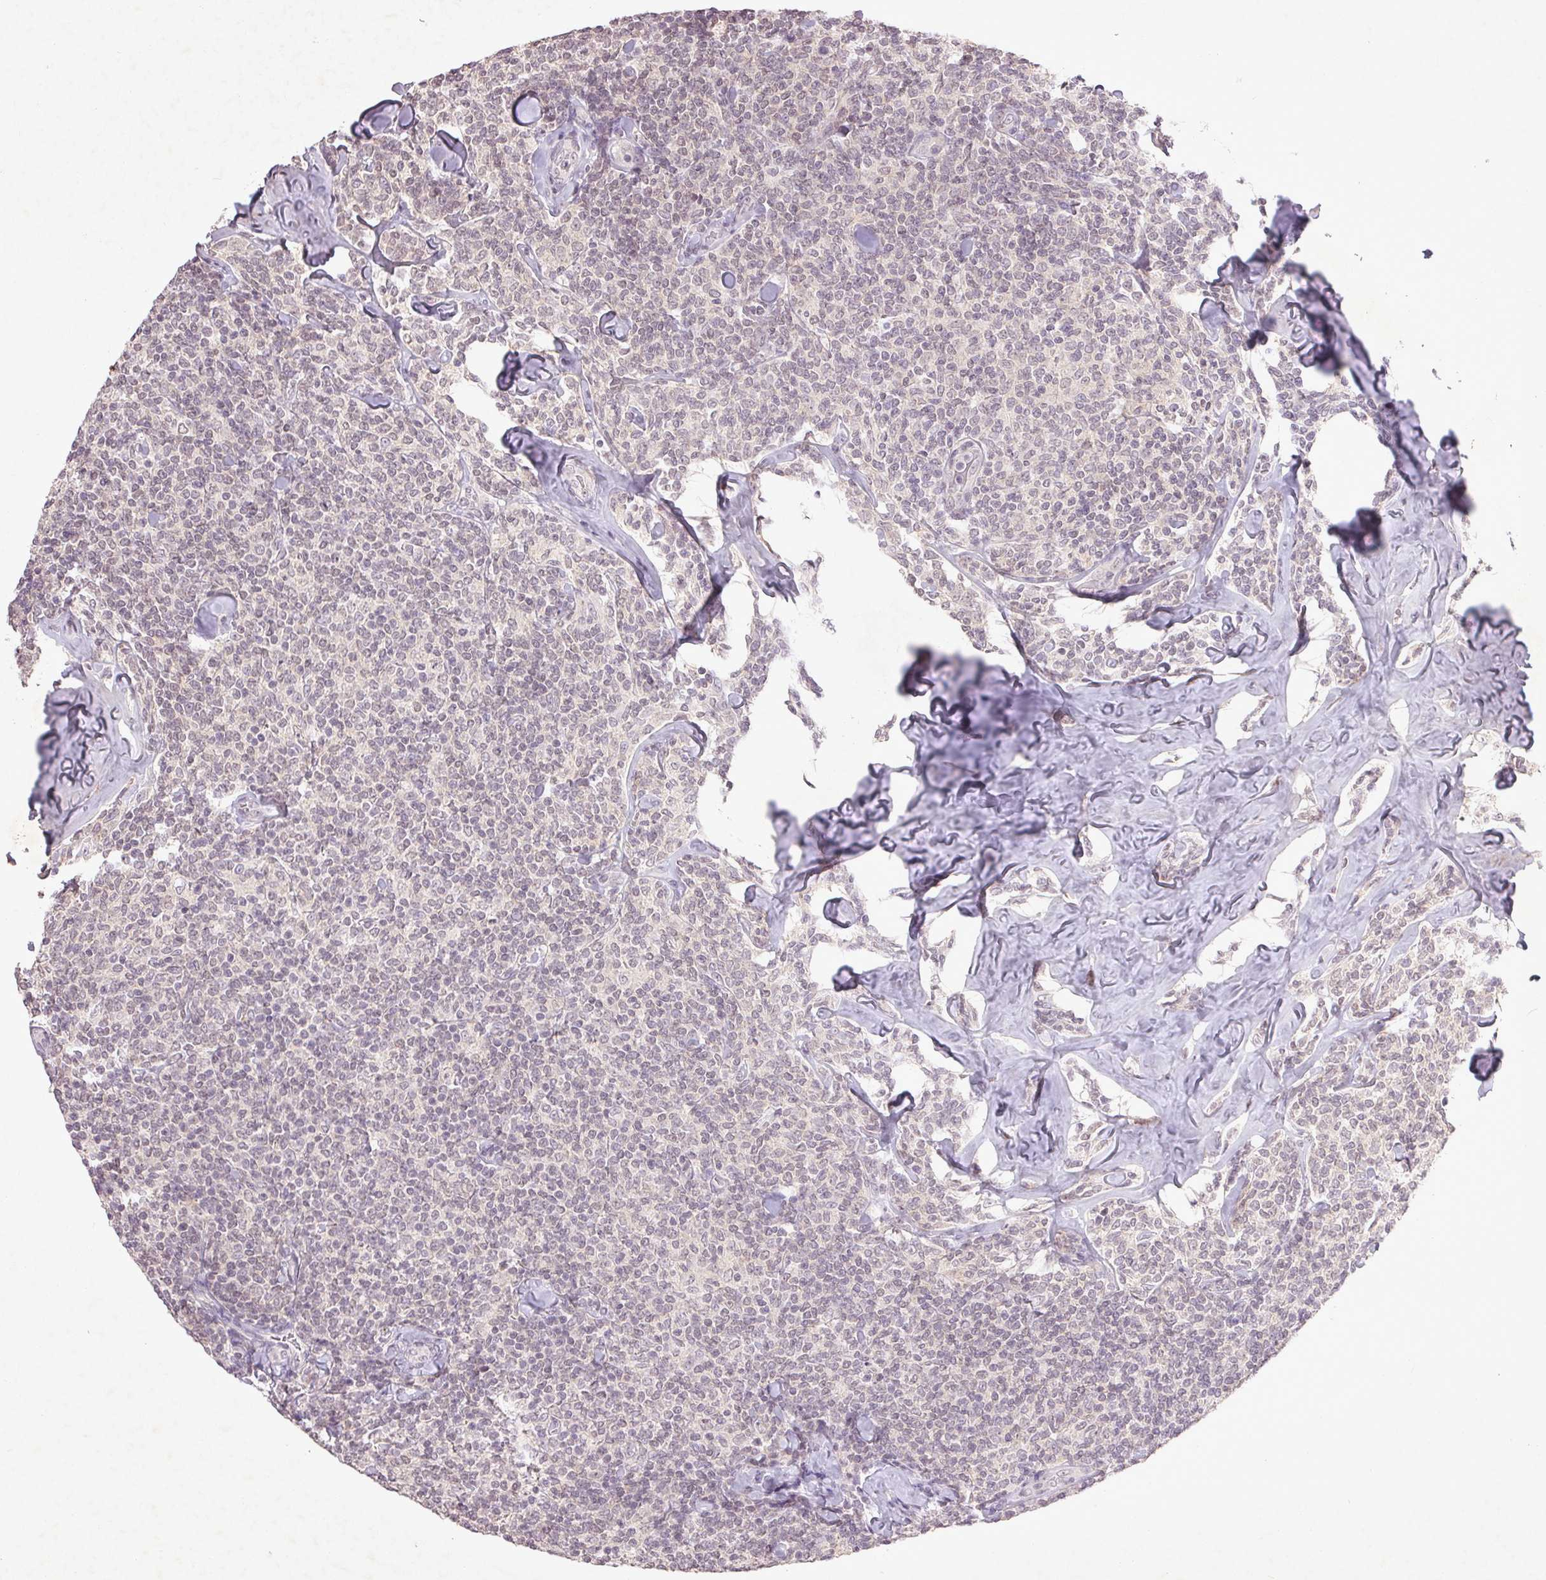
{"staining": {"intensity": "negative", "quantity": "none", "location": "none"}, "tissue": "lymphoma", "cell_type": "Tumor cells", "image_type": "cancer", "snomed": [{"axis": "morphology", "description": "Malignant lymphoma, non-Hodgkin's type, Low grade"}, {"axis": "topography", "description": "Lymph node"}], "caption": "Immunohistochemistry (IHC) photomicrograph of human malignant lymphoma, non-Hodgkin's type (low-grade) stained for a protein (brown), which reveals no positivity in tumor cells.", "gene": "FAM168B", "patient": {"sex": "female", "age": 56}}